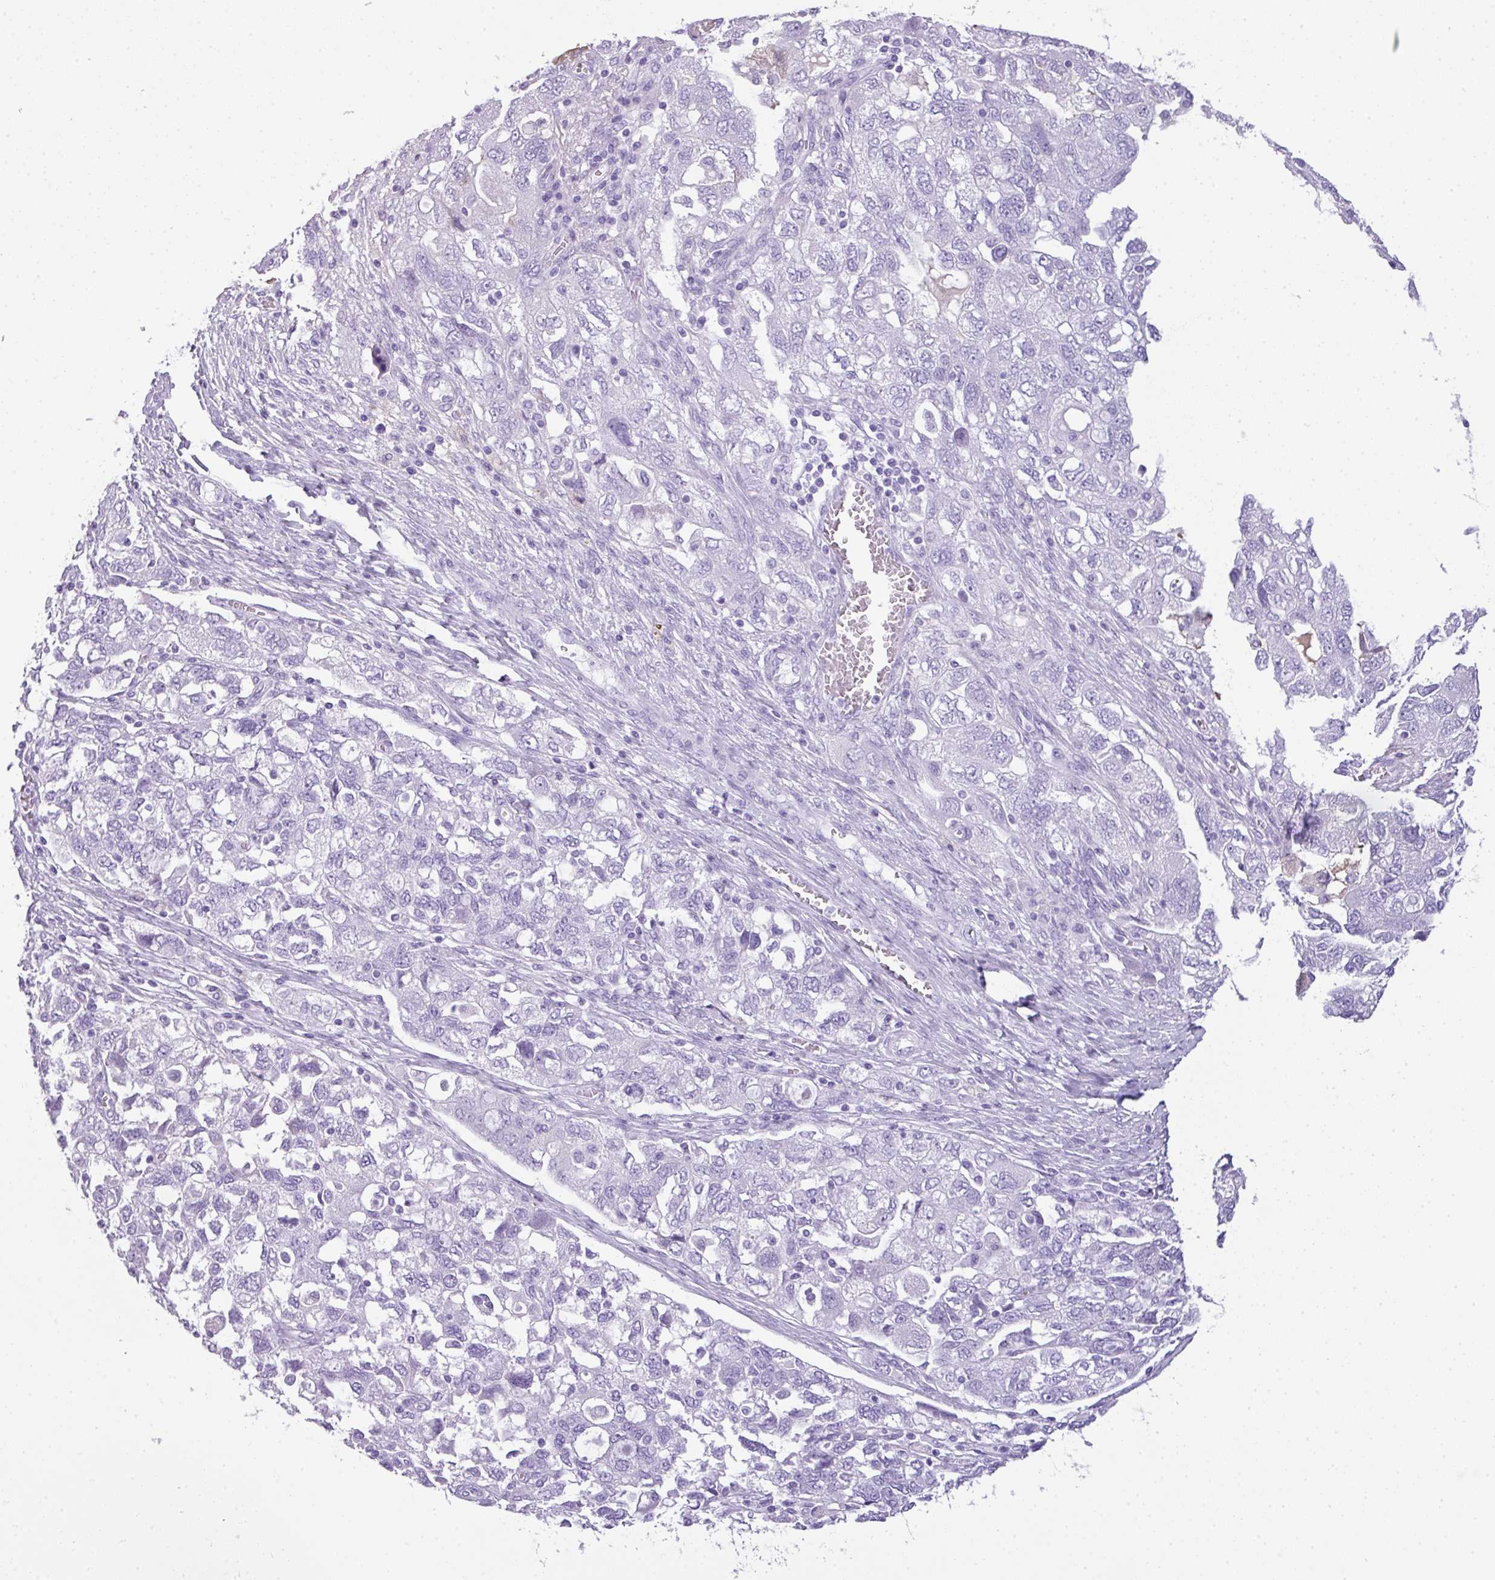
{"staining": {"intensity": "negative", "quantity": "none", "location": "none"}, "tissue": "ovarian cancer", "cell_type": "Tumor cells", "image_type": "cancer", "snomed": [{"axis": "morphology", "description": "Carcinoma, NOS"}, {"axis": "morphology", "description": "Cystadenocarcinoma, serous, NOS"}, {"axis": "topography", "description": "Ovary"}], "caption": "Photomicrograph shows no protein staining in tumor cells of serous cystadenocarcinoma (ovarian) tissue. Brightfield microscopy of IHC stained with DAB (brown) and hematoxylin (blue), captured at high magnification.", "gene": "TNP1", "patient": {"sex": "female", "age": 69}}